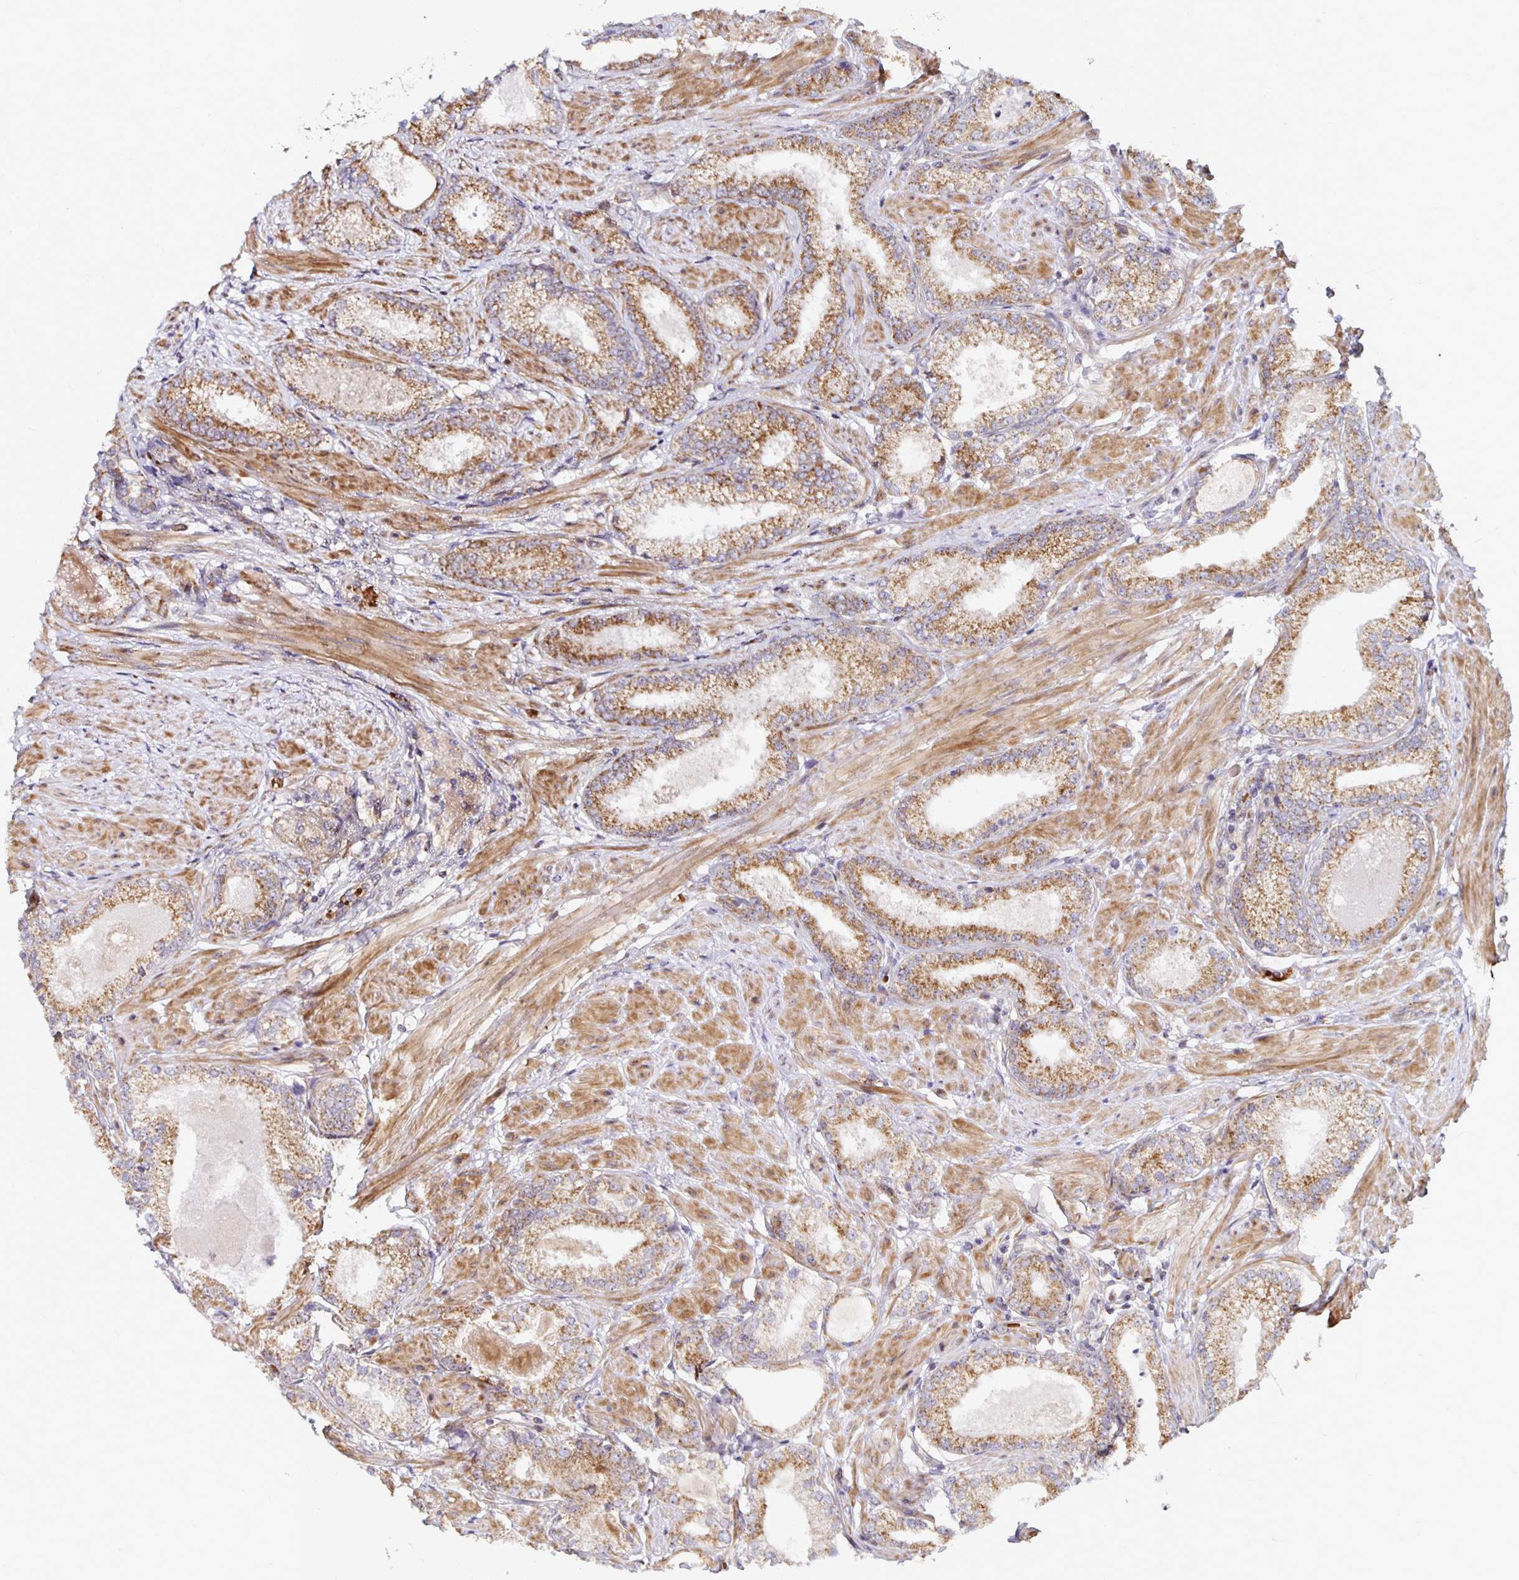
{"staining": {"intensity": "strong", "quantity": ">75%", "location": "cytoplasmic/membranous"}, "tissue": "prostate cancer", "cell_type": "Tumor cells", "image_type": "cancer", "snomed": [{"axis": "morphology", "description": "Adenocarcinoma, High grade"}, {"axis": "topography", "description": "Prostate and seminal vesicle, NOS"}], "caption": "Prostate high-grade adenocarcinoma stained for a protein (brown) reveals strong cytoplasmic/membranous positive staining in approximately >75% of tumor cells.", "gene": "MRPL28", "patient": {"sex": "male", "age": 61}}